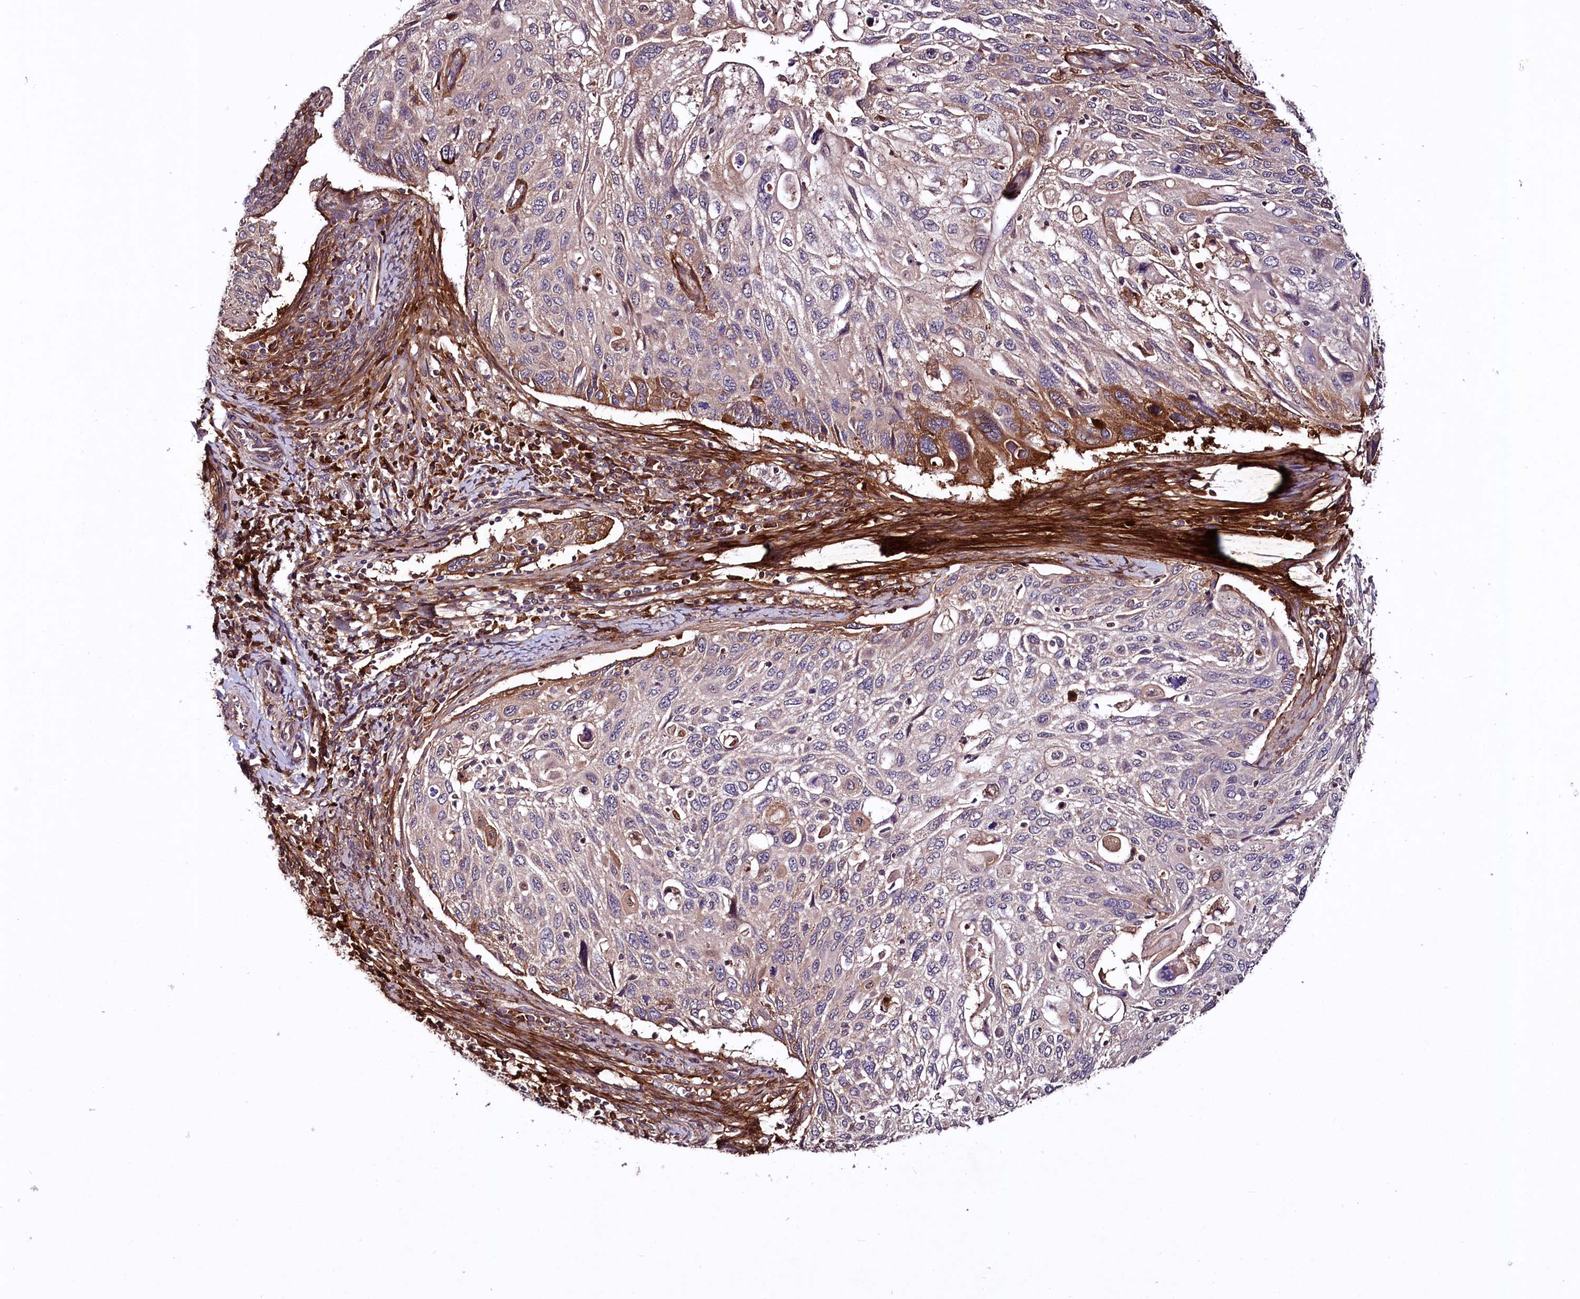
{"staining": {"intensity": "strong", "quantity": "<25%", "location": "cytoplasmic/membranous"}, "tissue": "cervical cancer", "cell_type": "Tumor cells", "image_type": "cancer", "snomed": [{"axis": "morphology", "description": "Squamous cell carcinoma, NOS"}, {"axis": "topography", "description": "Cervix"}], "caption": "Immunohistochemistry histopathology image of neoplastic tissue: cervical squamous cell carcinoma stained using immunohistochemistry exhibits medium levels of strong protein expression localized specifically in the cytoplasmic/membranous of tumor cells, appearing as a cytoplasmic/membranous brown color.", "gene": "TNPO3", "patient": {"sex": "female", "age": 70}}